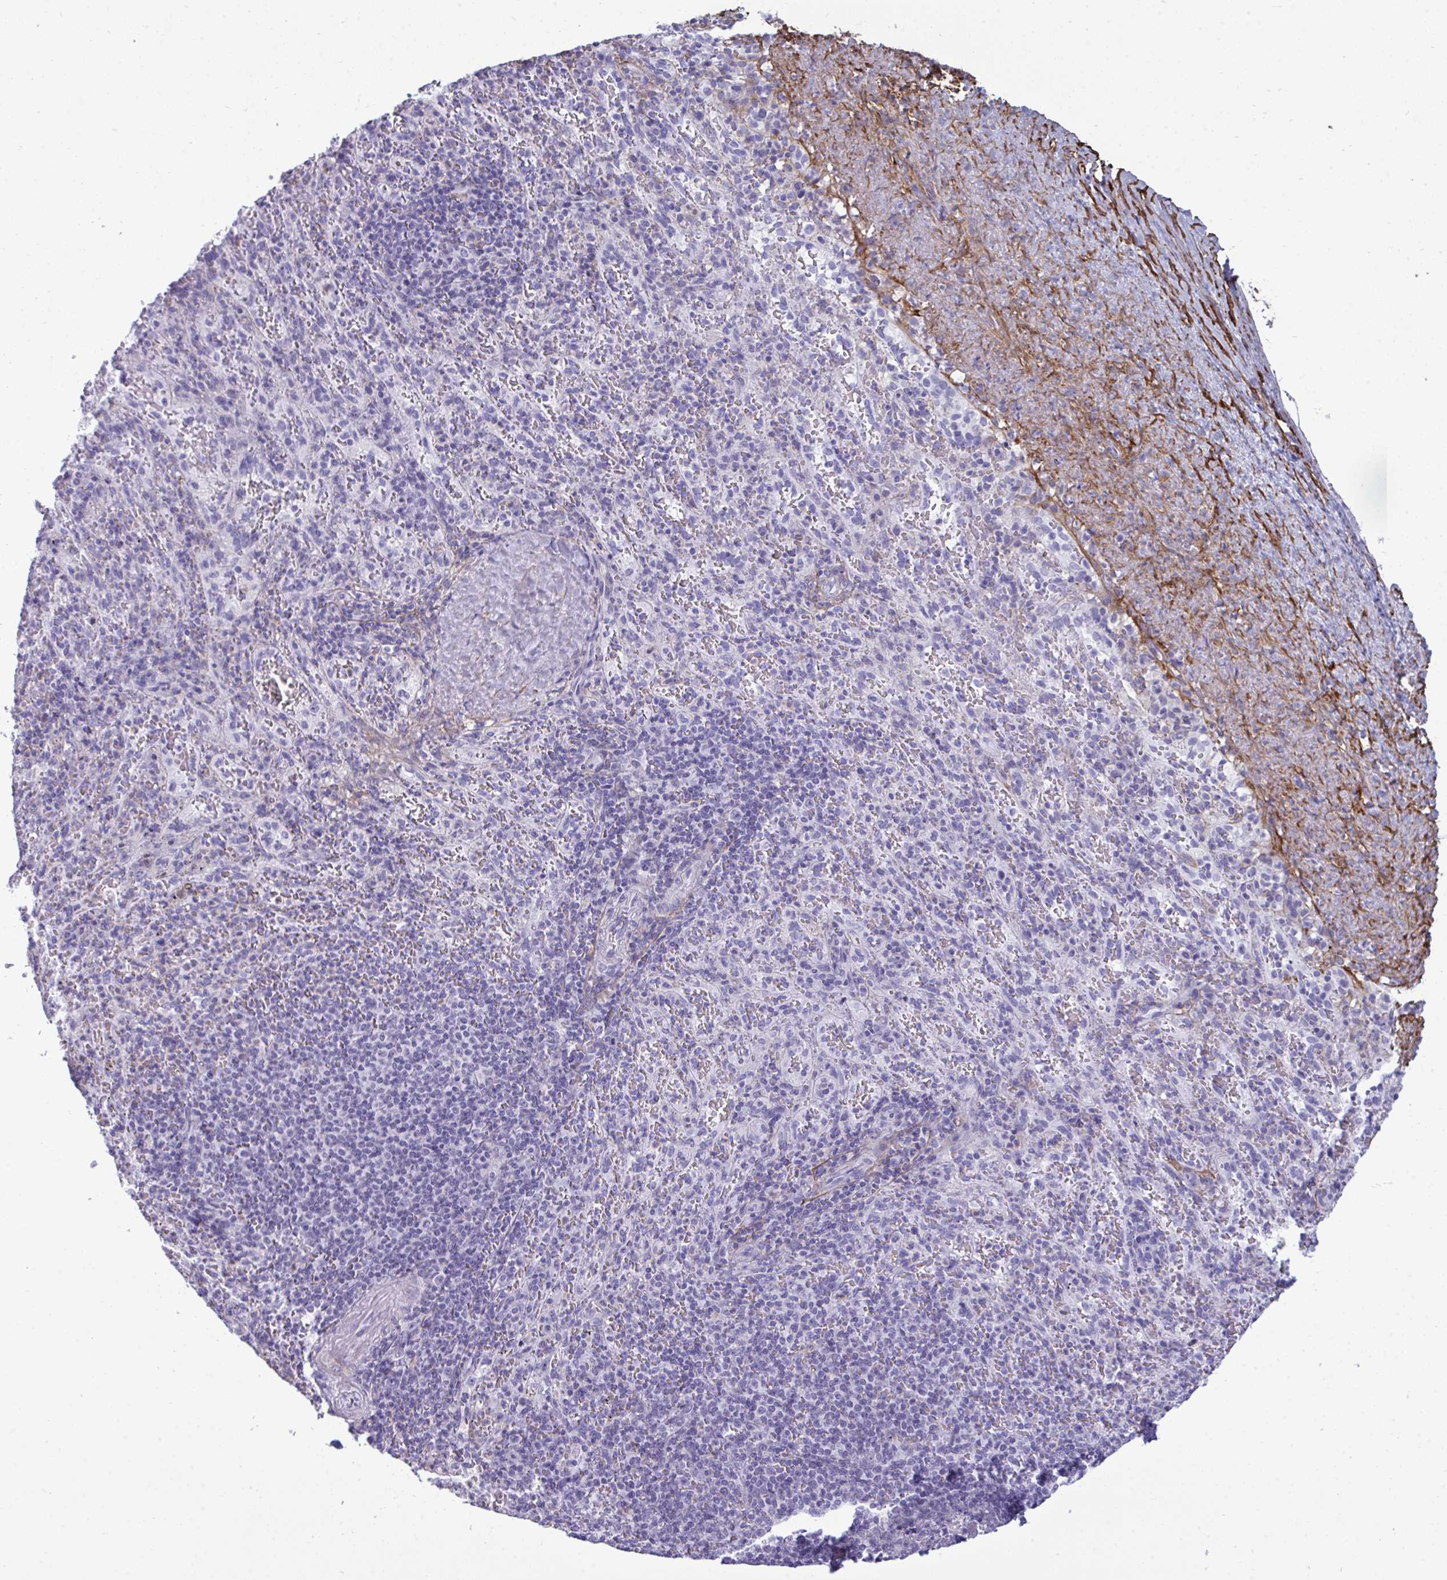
{"staining": {"intensity": "negative", "quantity": "none", "location": "none"}, "tissue": "spleen", "cell_type": "Cells in red pulp", "image_type": "normal", "snomed": [{"axis": "morphology", "description": "Normal tissue, NOS"}, {"axis": "topography", "description": "Spleen"}], "caption": "A histopathology image of human spleen is negative for staining in cells in red pulp. The staining was performed using DAB (3,3'-diaminobenzidine) to visualize the protein expression in brown, while the nuclei were stained in blue with hematoxylin (Magnification: 20x).", "gene": "MYH10", "patient": {"sex": "male", "age": 57}}